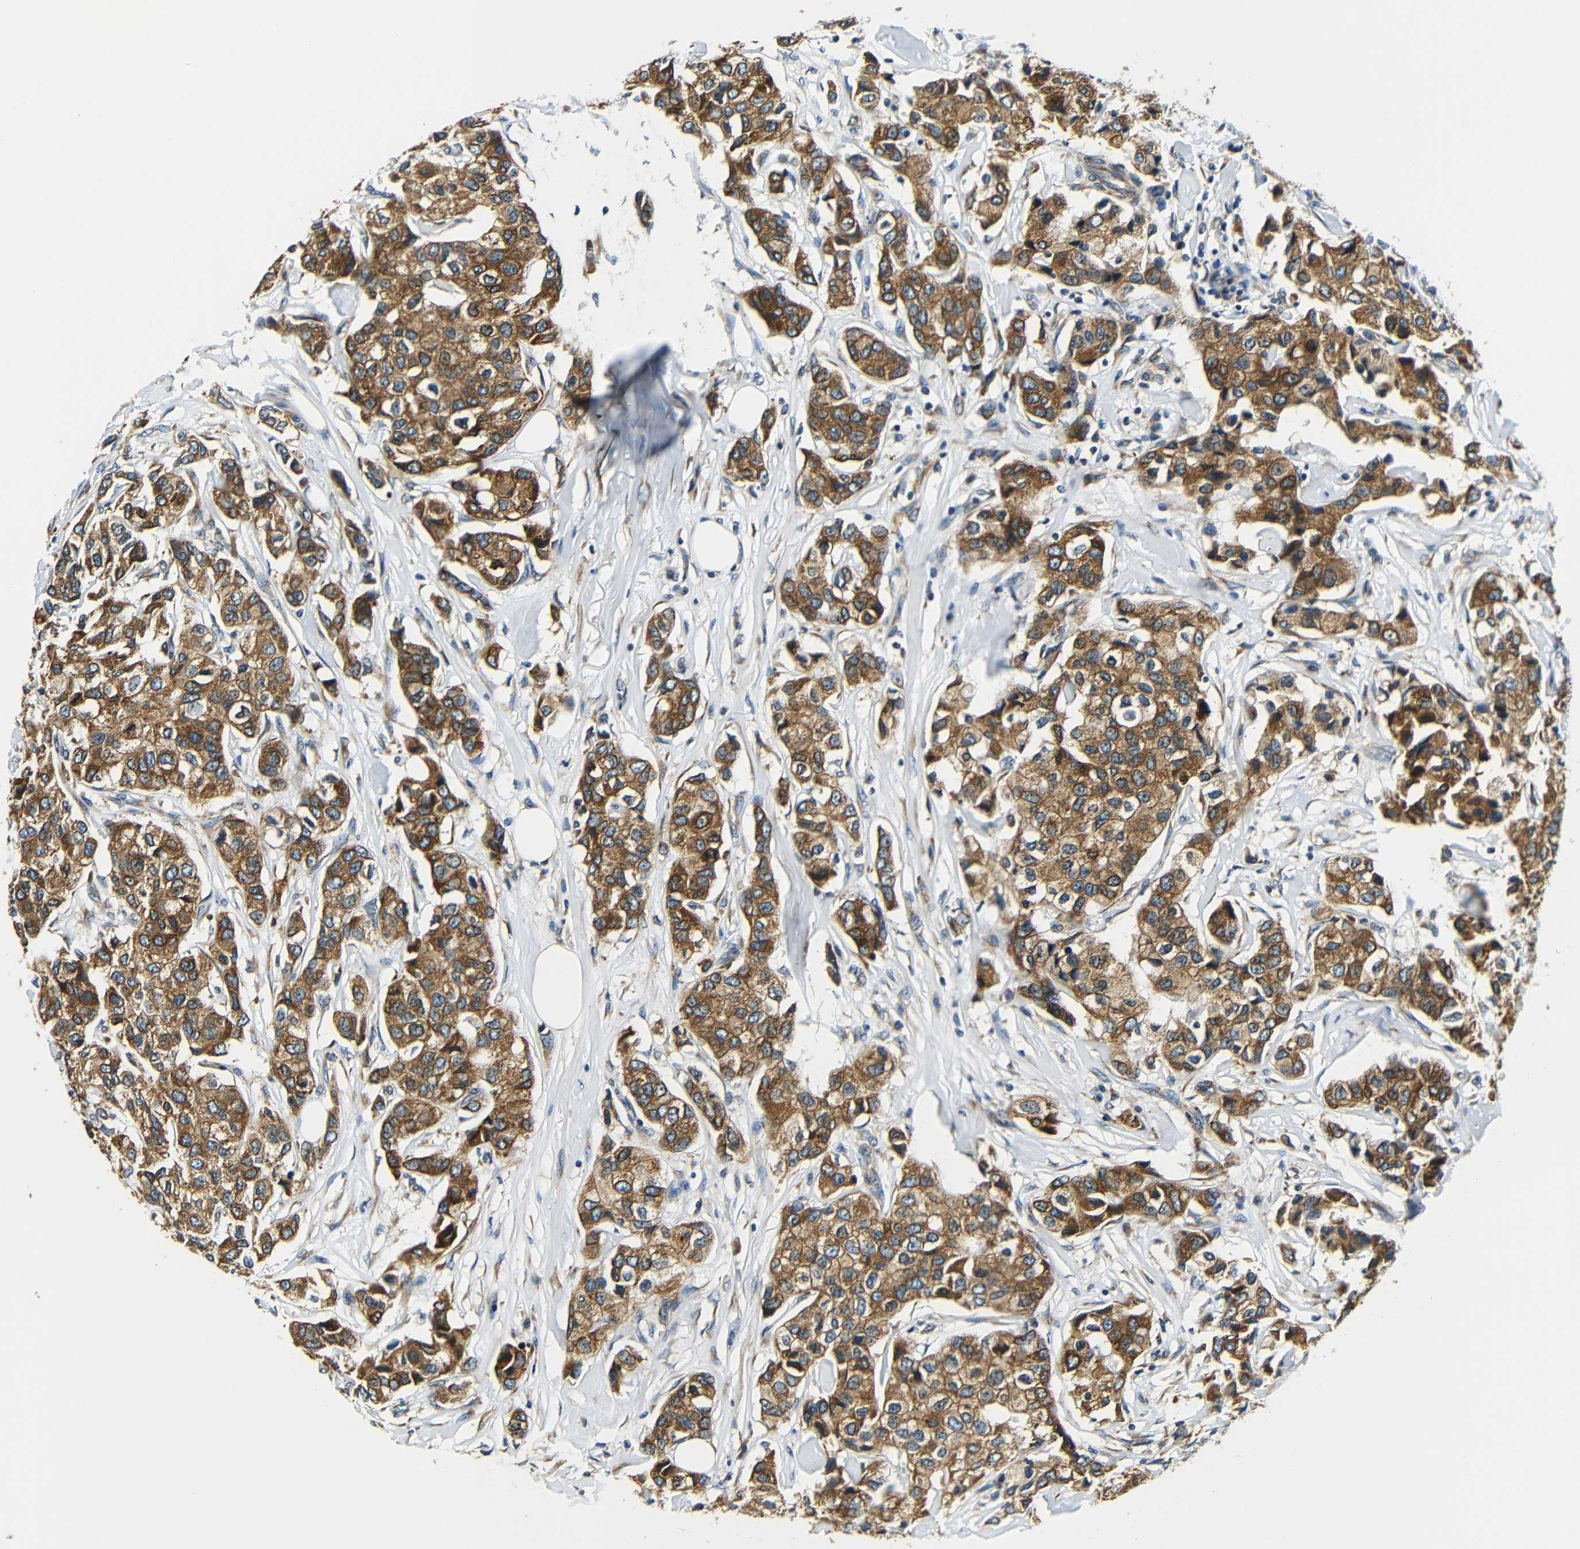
{"staining": {"intensity": "strong", "quantity": ">75%", "location": "cytoplasmic/membranous"}, "tissue": "breast cancer", "cell_type": "Tumor cells", "image_type": "cancer", "snomed": [{"axis": "morphology", "description": "Duct carcinoma"}, {"axis": "topography", "description": "Breast"}], "caption": "Brown immunohistochemical staining in human breast cancer shows strong cytoplasmic/membranous expression in approximately >75% of tumor cells.", "gene": "VAPB", "patient": {"sex": "female", "age": 80}}